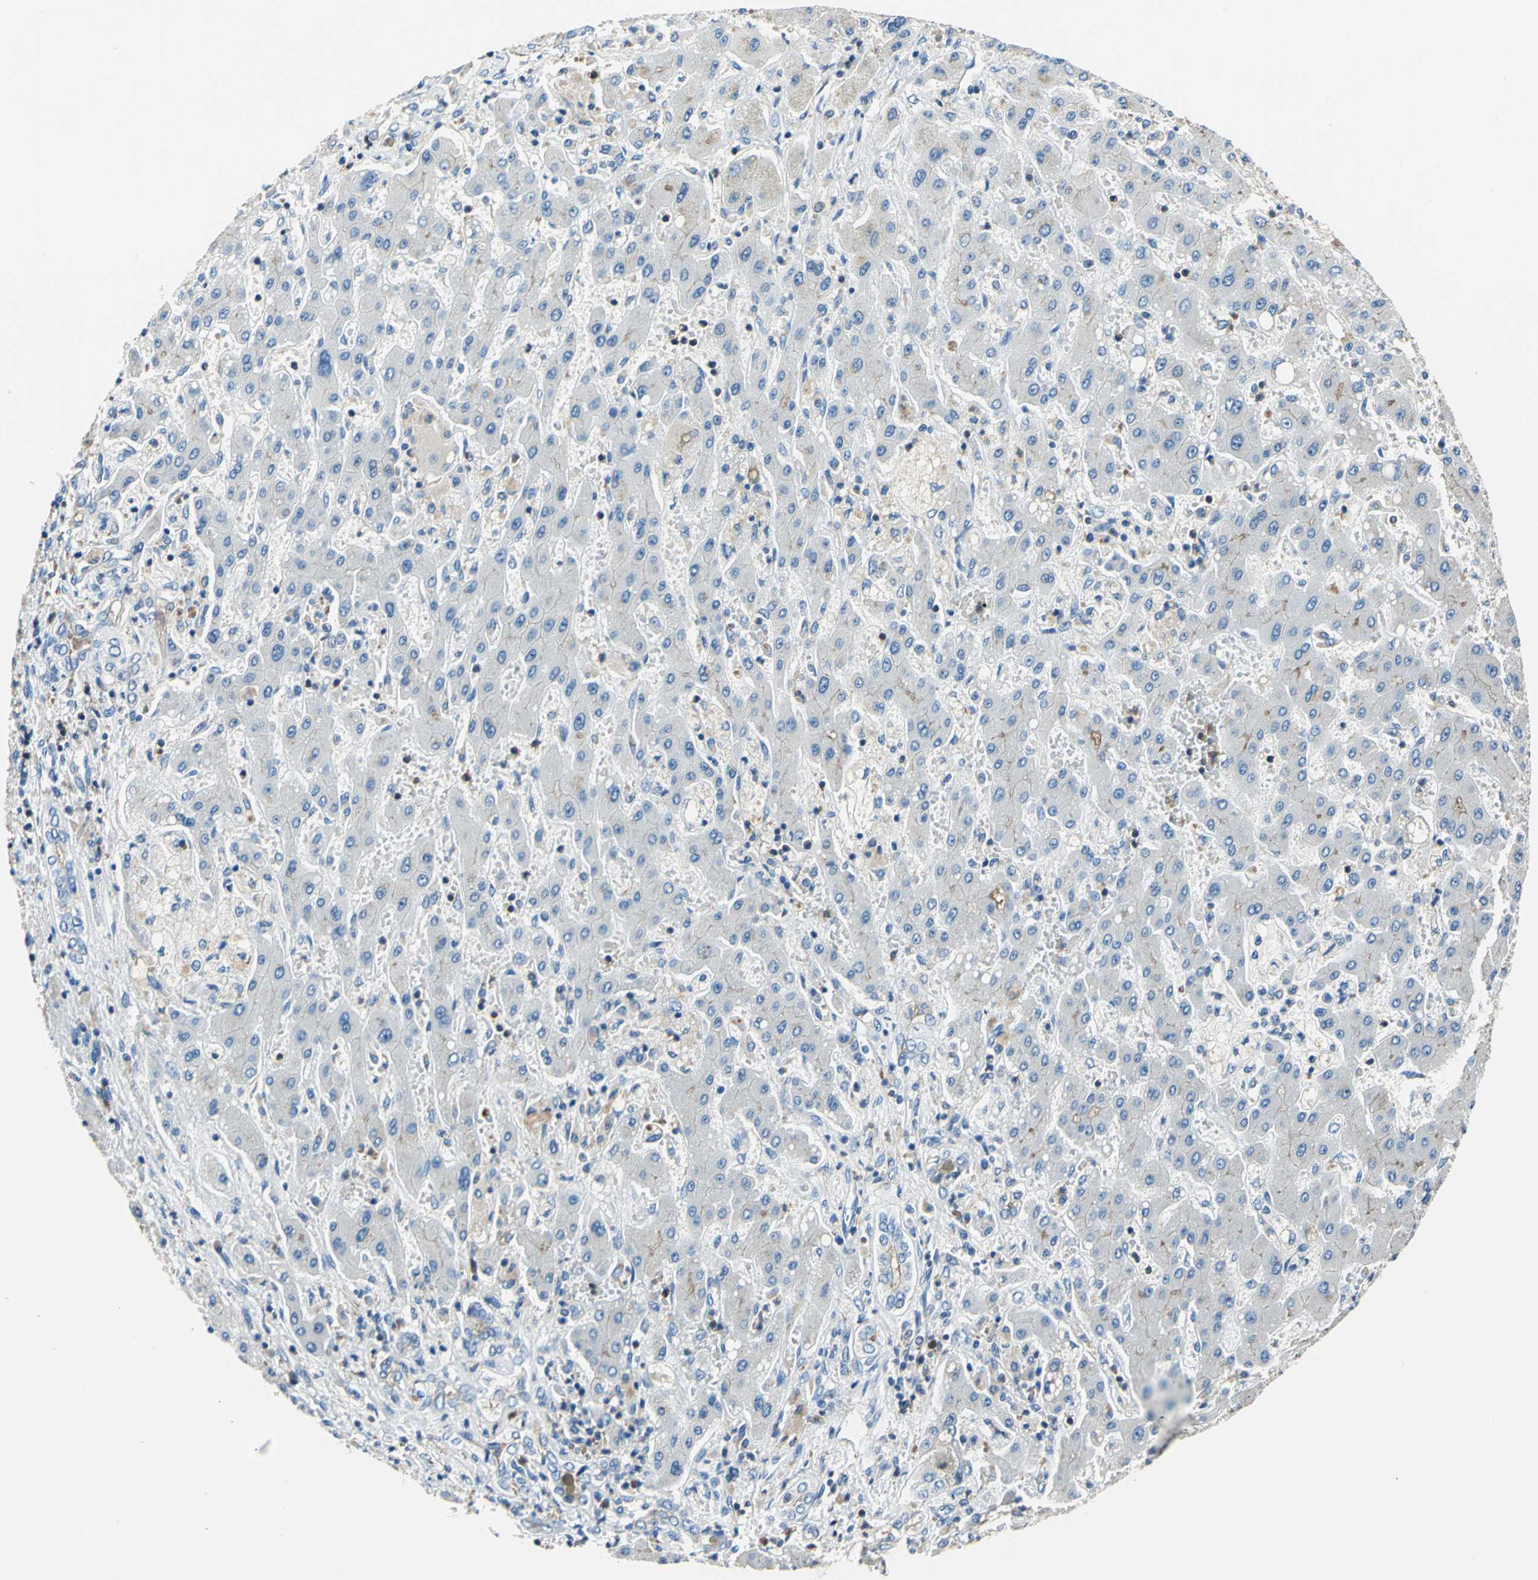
{"staining": {"intensity": "moderate", "quantity": "<25%", "location": "cytoplasmic/membranous"}, "tissue": "liver cancer", "cell_type": "Tumor cells", "image_type": "cancer", "snomed": [{"axis": "morphology", "description": "Cholangiocarcinoma"}, {"axis": "topography", "description": "Liver"}], "caption": "IHC image of neoplastic tissue: cholangiocarcinoma (liver) stained using immunohistochemistry (IHC) displays low levels of moderate protein expression localized specifically in the cytoplasmic/membranous of tumor cells, appearing as a cytoplasmic/membranous brown color.", "gene": "SEPTIN6", "patient": {"sex": "male", "age": 50}}